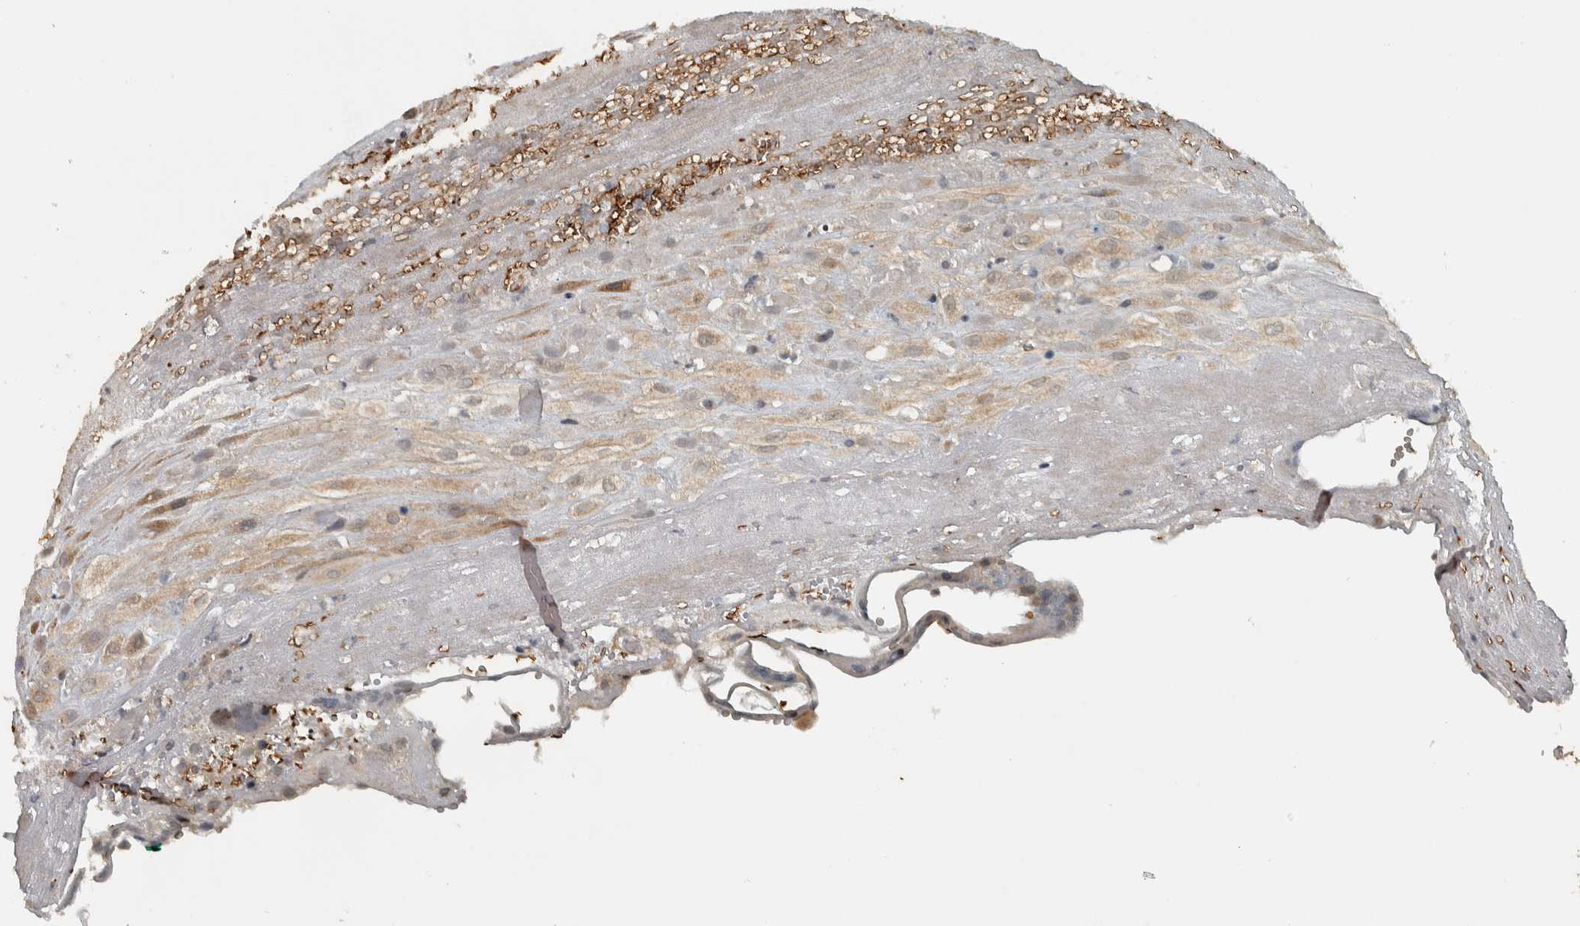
{"staining": {"intensity": "weak", "quantity": ">75%", "location": "cytoplasmic/membranous"}, "tissue": "placenta", "cell_type": "Decidual cells", "image_type": "normal", "snomed": [{"axis": "morphology", "description": "Normal tissue, NOS"}, {"axis": "topography", "description": "Placenta"}], "caption": "Brown immunohistochemical staining in normal placenta displays weak cytoplasmic/membranous positivity in about >75% of decidual cells.", "gene": "NAPG", "patient": {"sex": "female", "age": 18}}